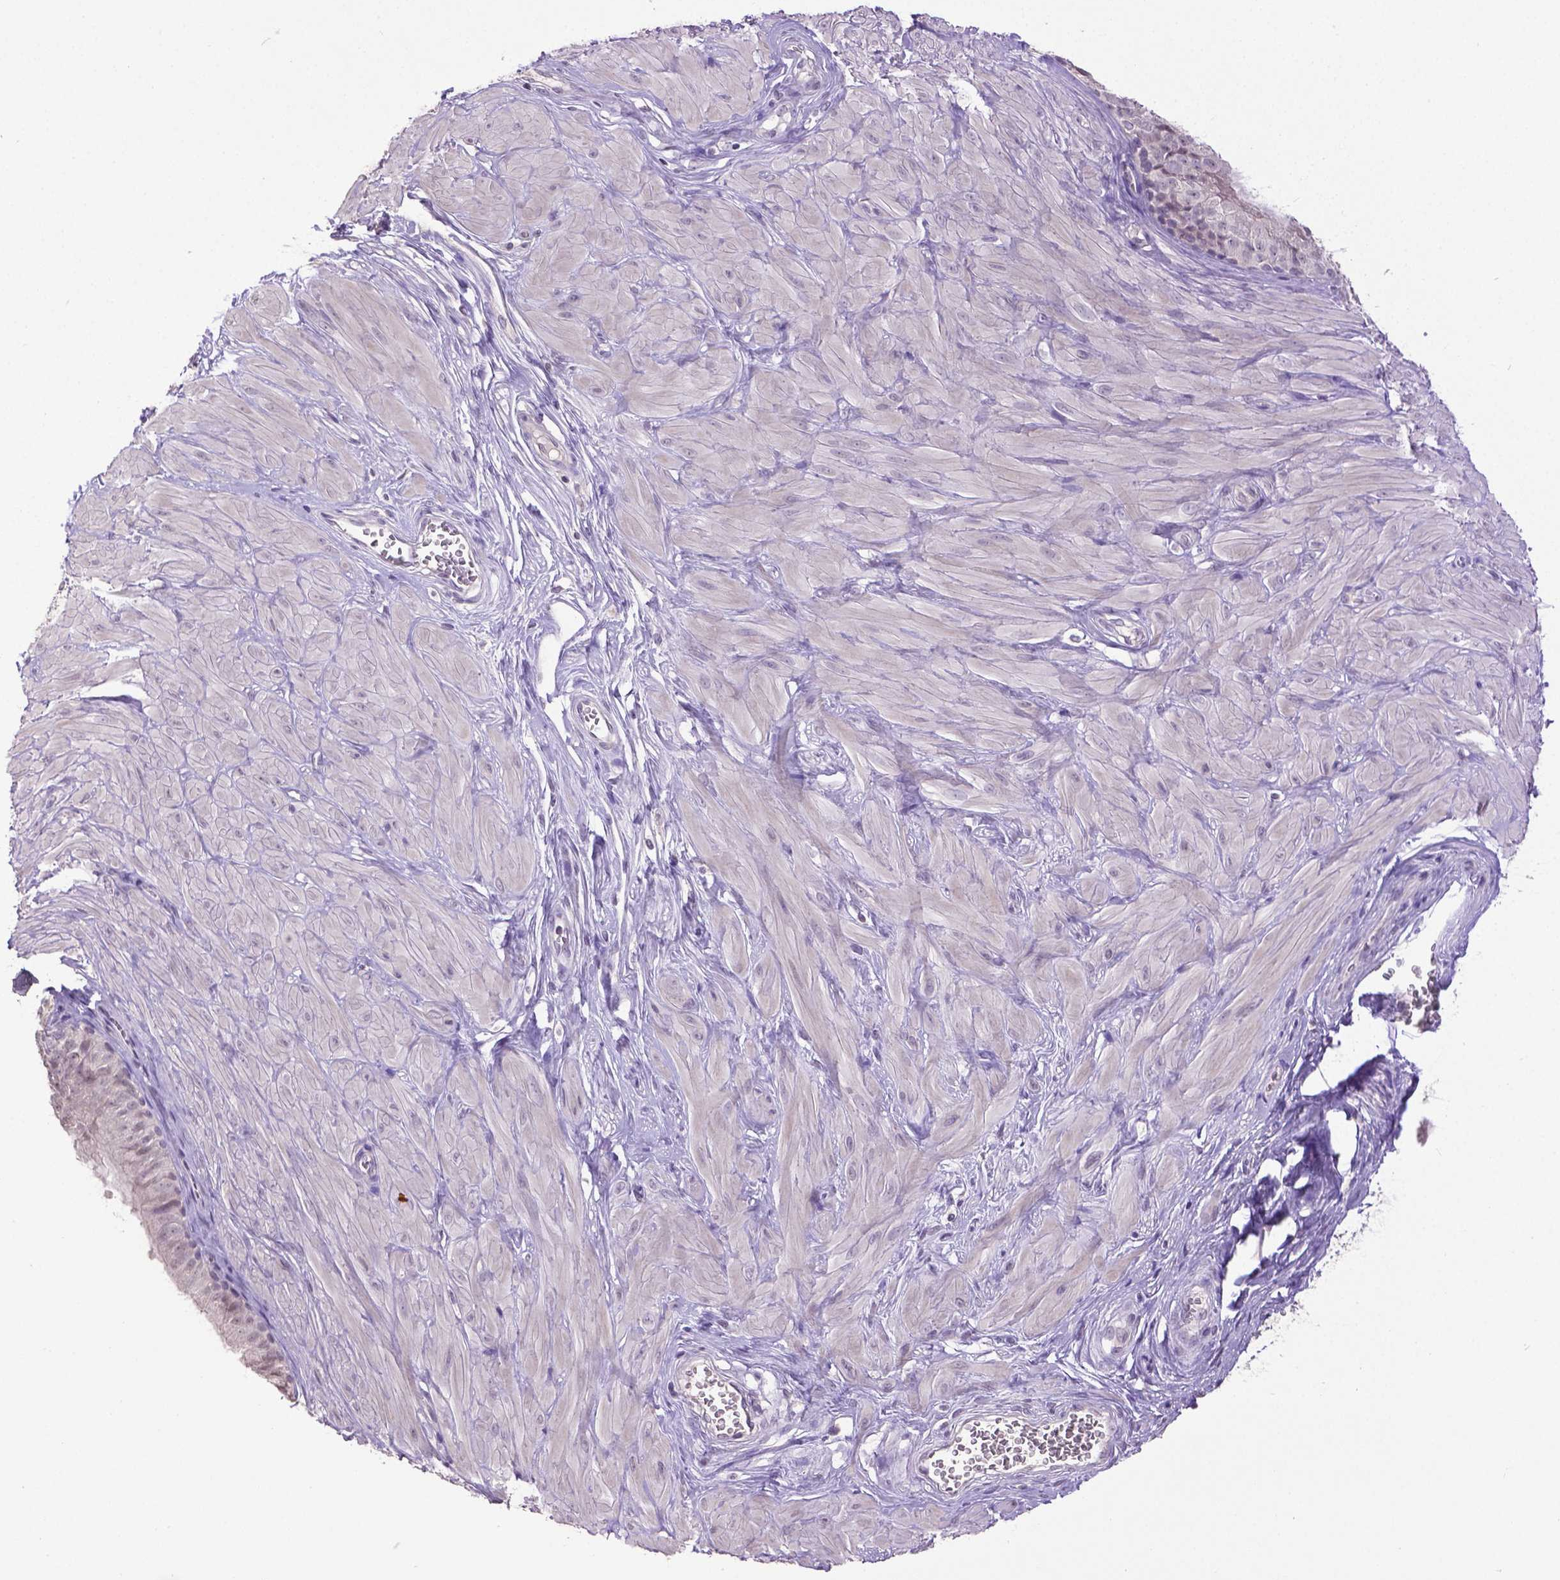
{"staining": {"intensity": "weak", "quantity": "<25%", "location": "nuclear"}, "tissue": "epididymis", "cell_type": "Glandular cells", "image_type": "normal", "snomed": [{"axis": "morphology", "description": "Normal tissue, NOS"}, {"axis": "topography", "description": "Epididymis"}], "caption": "Glandular cells are negative for brown protein staining in benign epididymis. (DAB (3,3'-diaminobenzidine) immunohistochemistry with hematoxylin counter stain).", "gene": "CPM", "patient": {"sex": "male", "age": 37}}